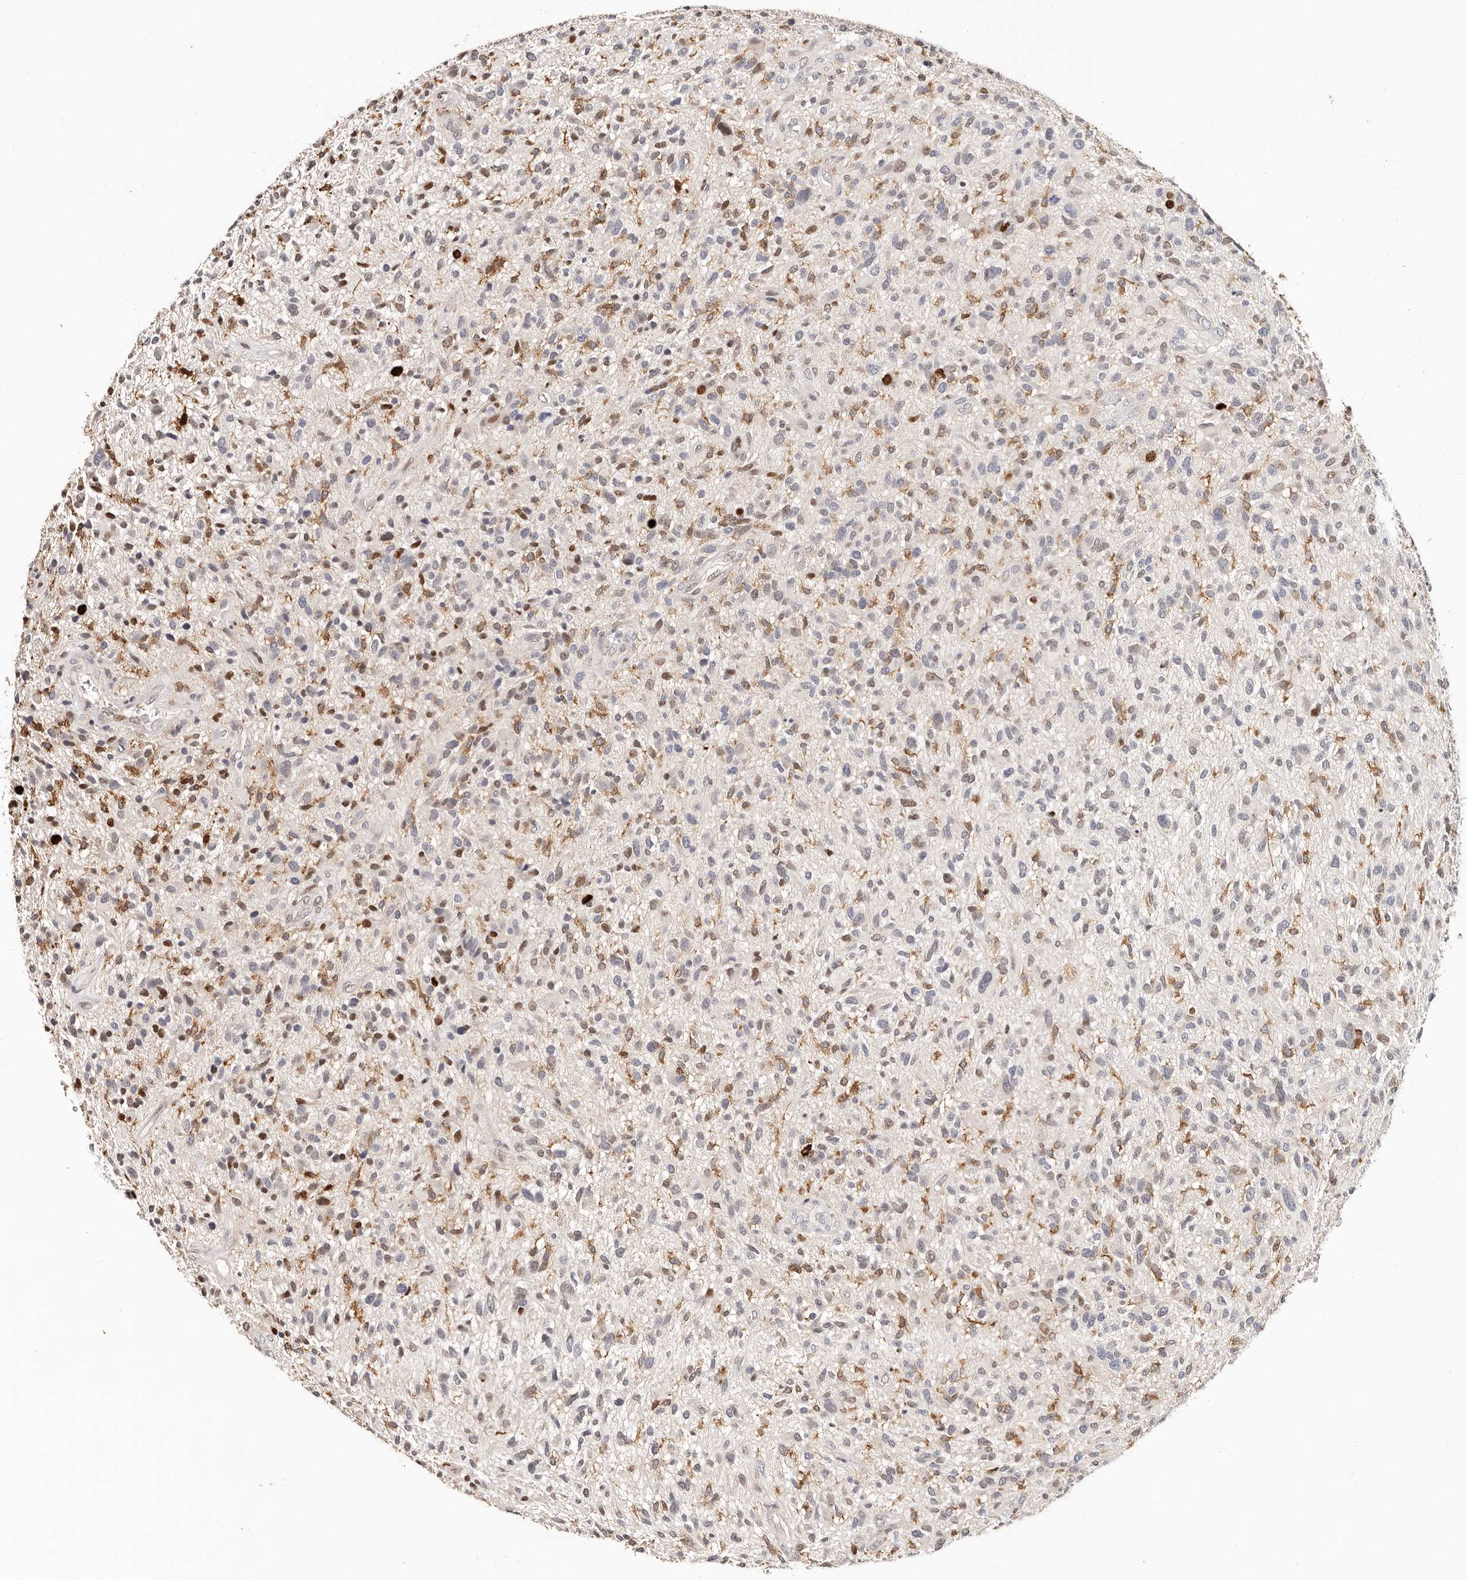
{"staining": {"intensity": "moderate", "quantity": "<25%", "location": "cytoplasmic/membranous"}, "tissue": "glioma", "cell_type": "Tumor cells", "image_type": "cancer", "snomed": [{"axis": "morphology", "description": "Glioma, malignant, High grade"}, {"axis": "topography", "description": "Brain"}], "caption": "A histopathology image of high-grade glioma (malignant) stained for a protein exhibits moderate cytoplasmic/membranous brown staining in tumor cells.", "gene": "IQGAP3", "patient": {"sex": "male", "age": 47}}